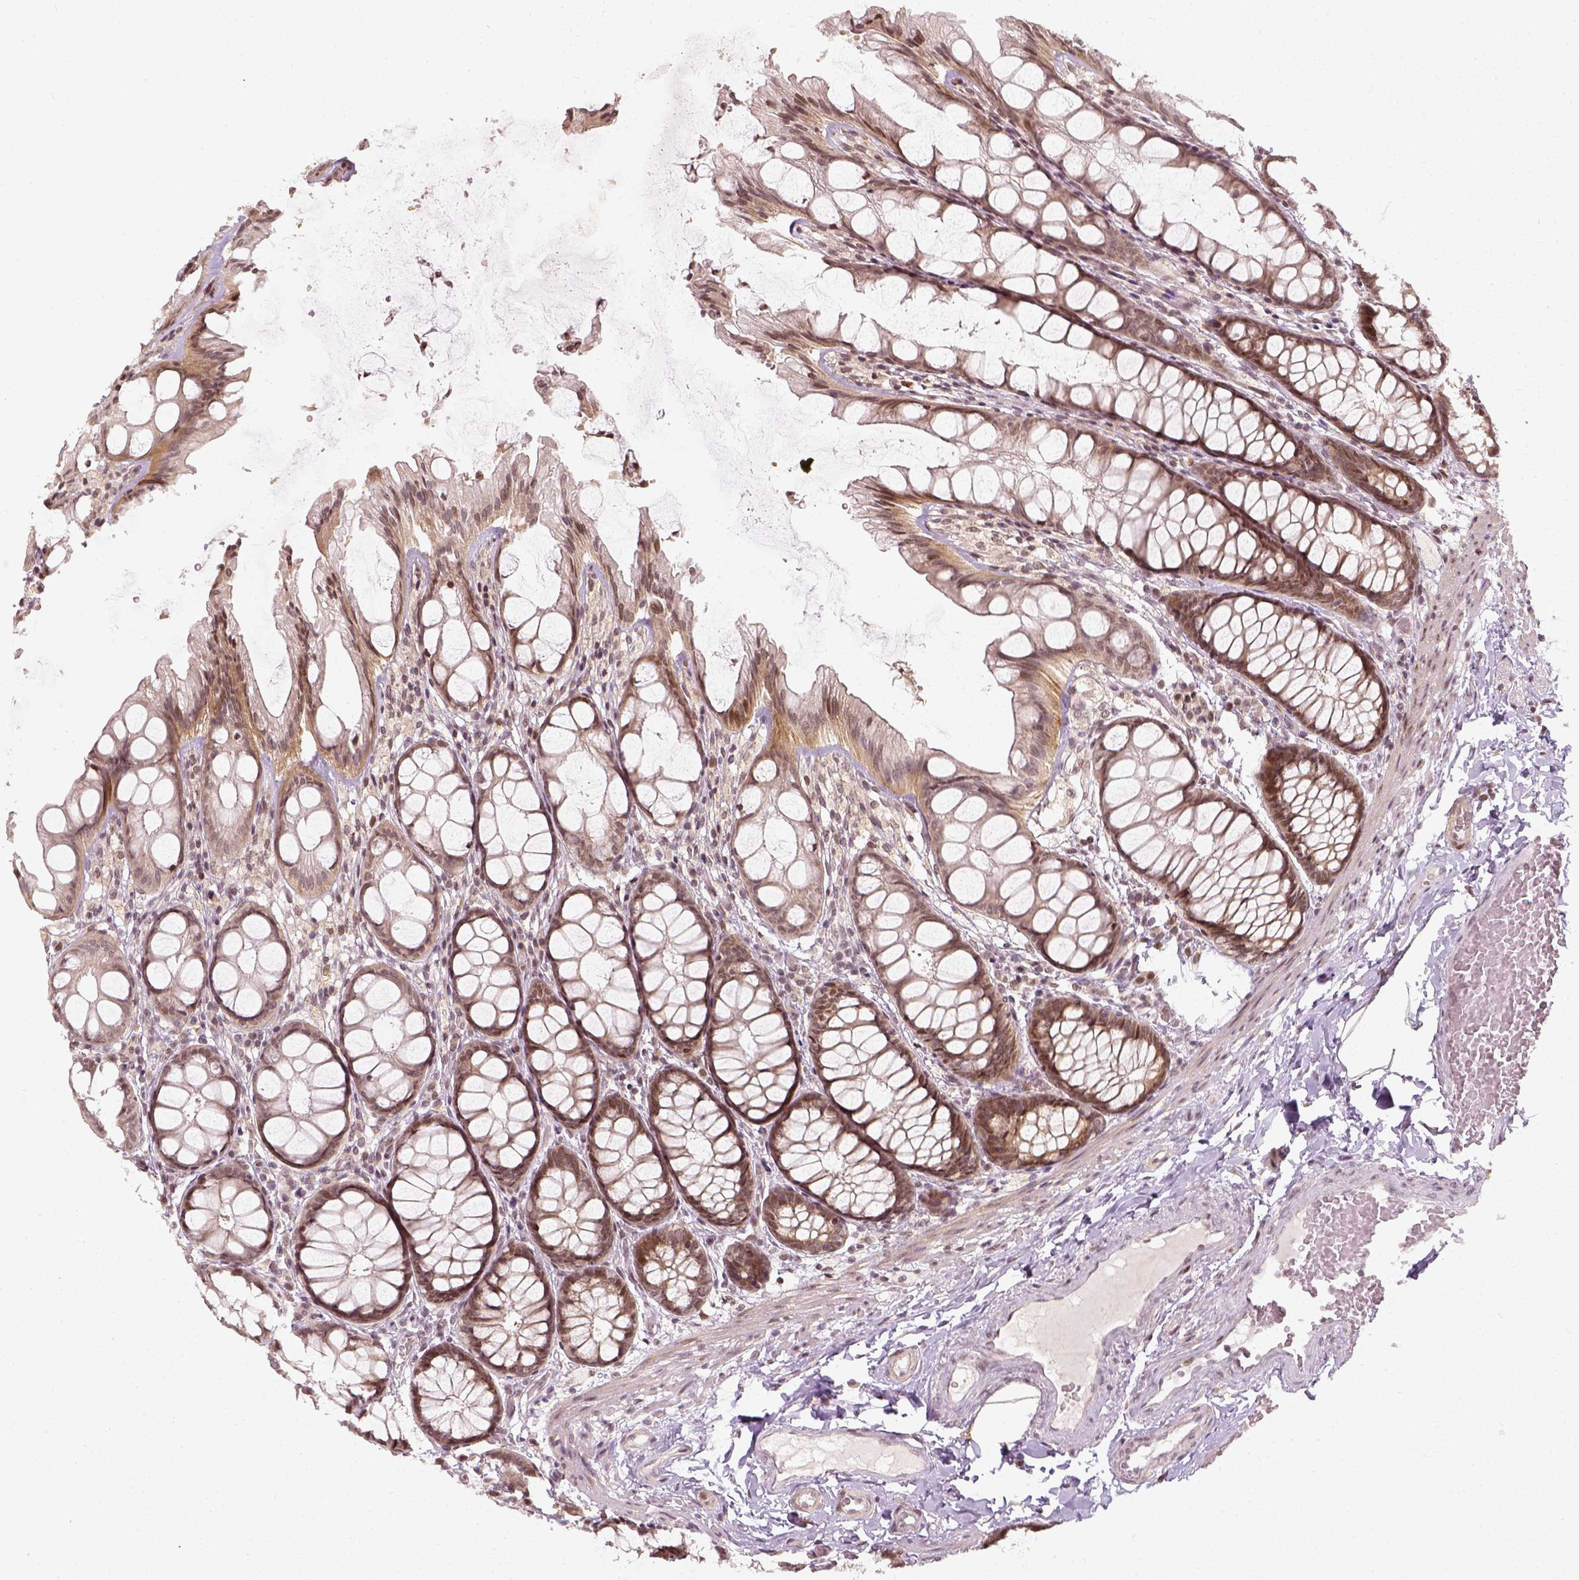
{"staining": {"intensity": "negative", "quantity": "none", "location": "none"}, "tissue": "colon", "cell_type": "Endothelial cells", "image_type": "normal", "snomed": [{"axis": "morphology", "description": "Normal tissue, NOS"}, {"axis": "topography", "description": "Colon"}], "caption": "DAB immunohistochemical staining of normal human colon reveals no significant staining in endothelial cells.", "gene": "ZMAT3", "patient": {"sex": "male", "age": 47}}